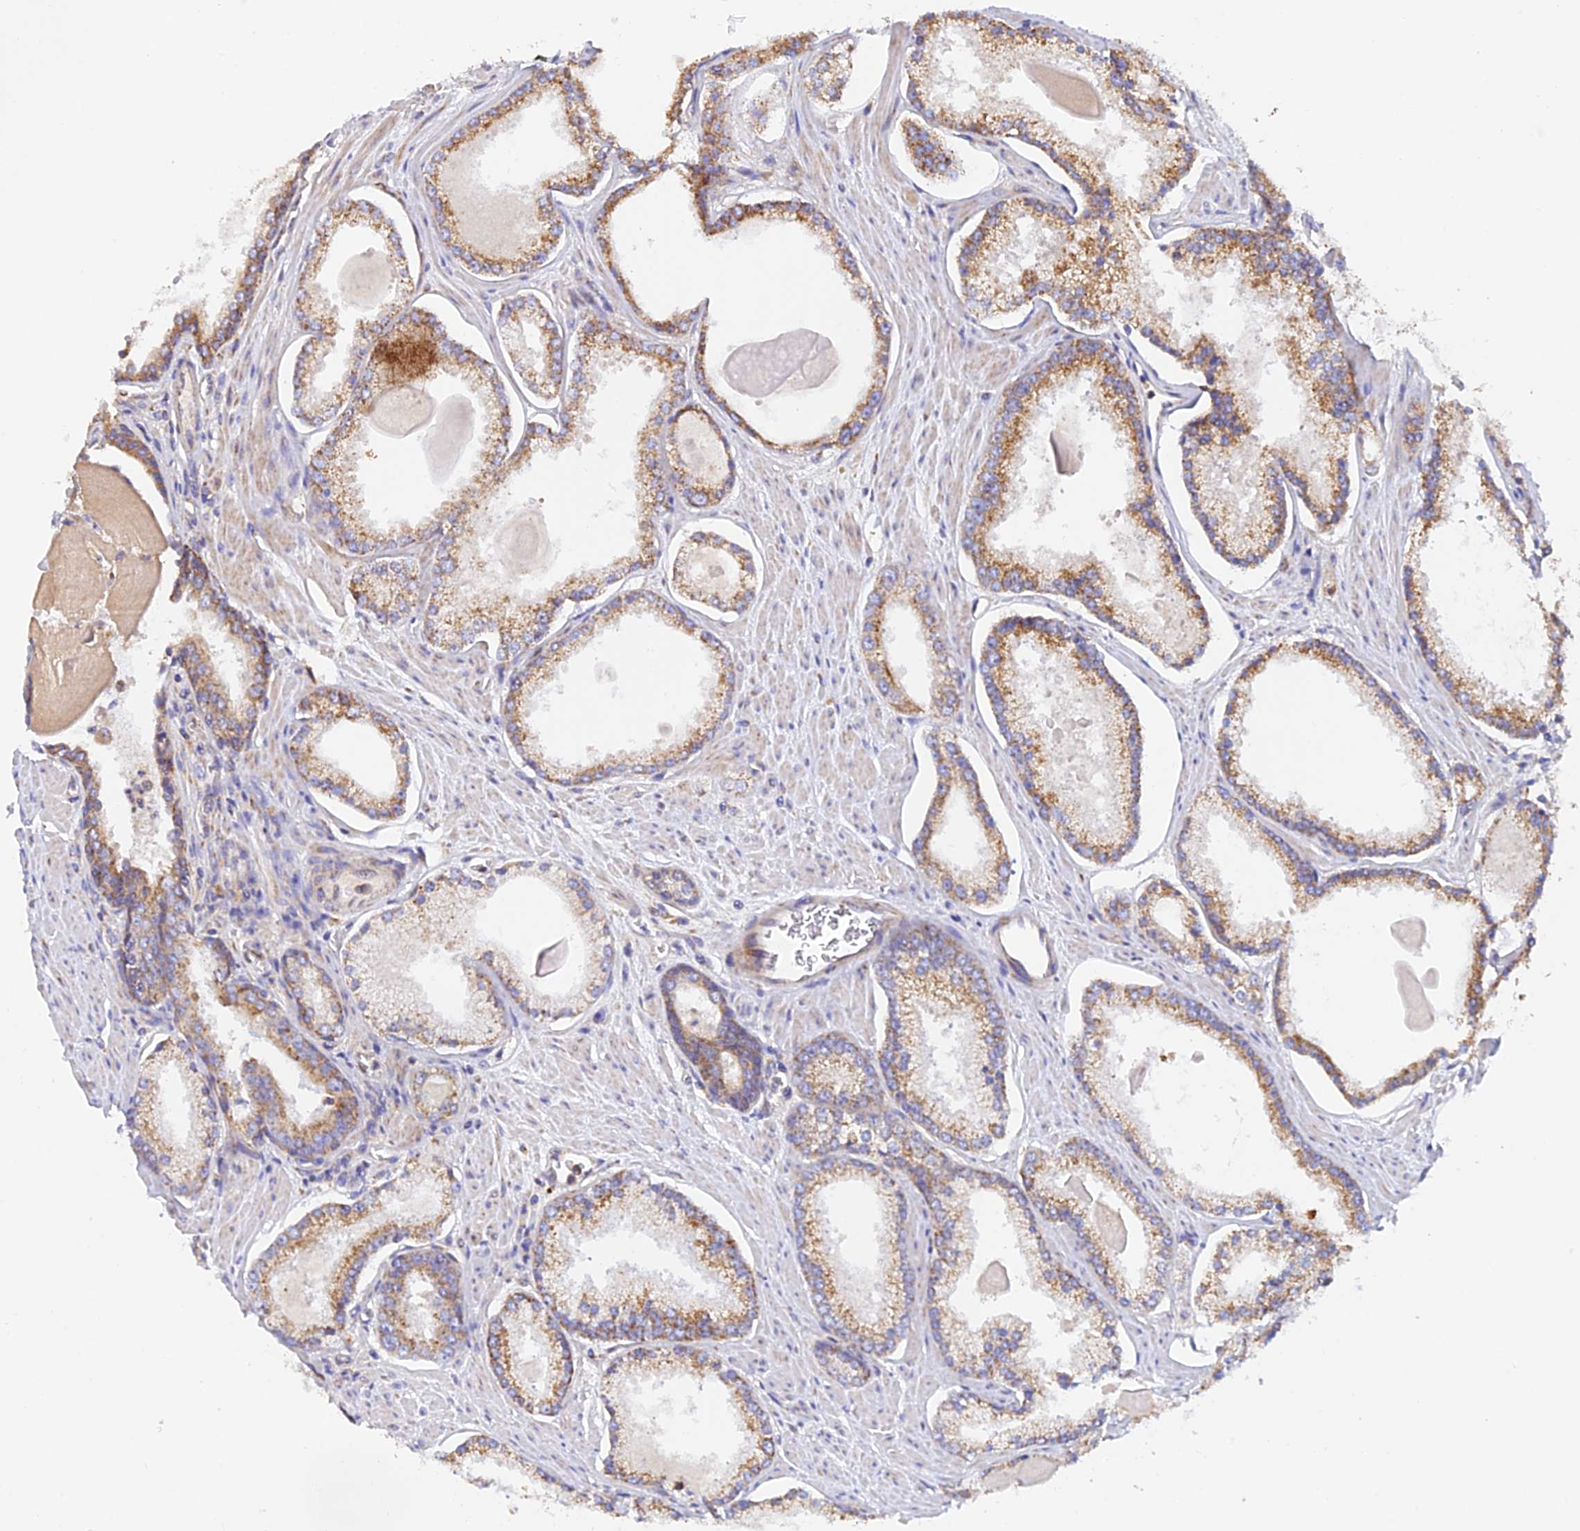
{"staining": {"intensity": "moderate", "quantity": ">75%", "location": "cytoplasmic/membranous"}, "tissue": "prostate cancer", "cell_type": "Tumor cells", "image_type": "cancer", "snomed": [{"axis": "morphology", "description": "Adenocarcinoma, Low grade"}, {"axis": "topography", "description": "Prostate"}], "caption": "Immunohistochemical staining of human prostate cancer demonstrates medium levels of moderate cytoplasmic/membranous protein staining in about >75% of tumor cells.", "gene": "PODNL1", "patient": {"sex": "male", "age": 54}}